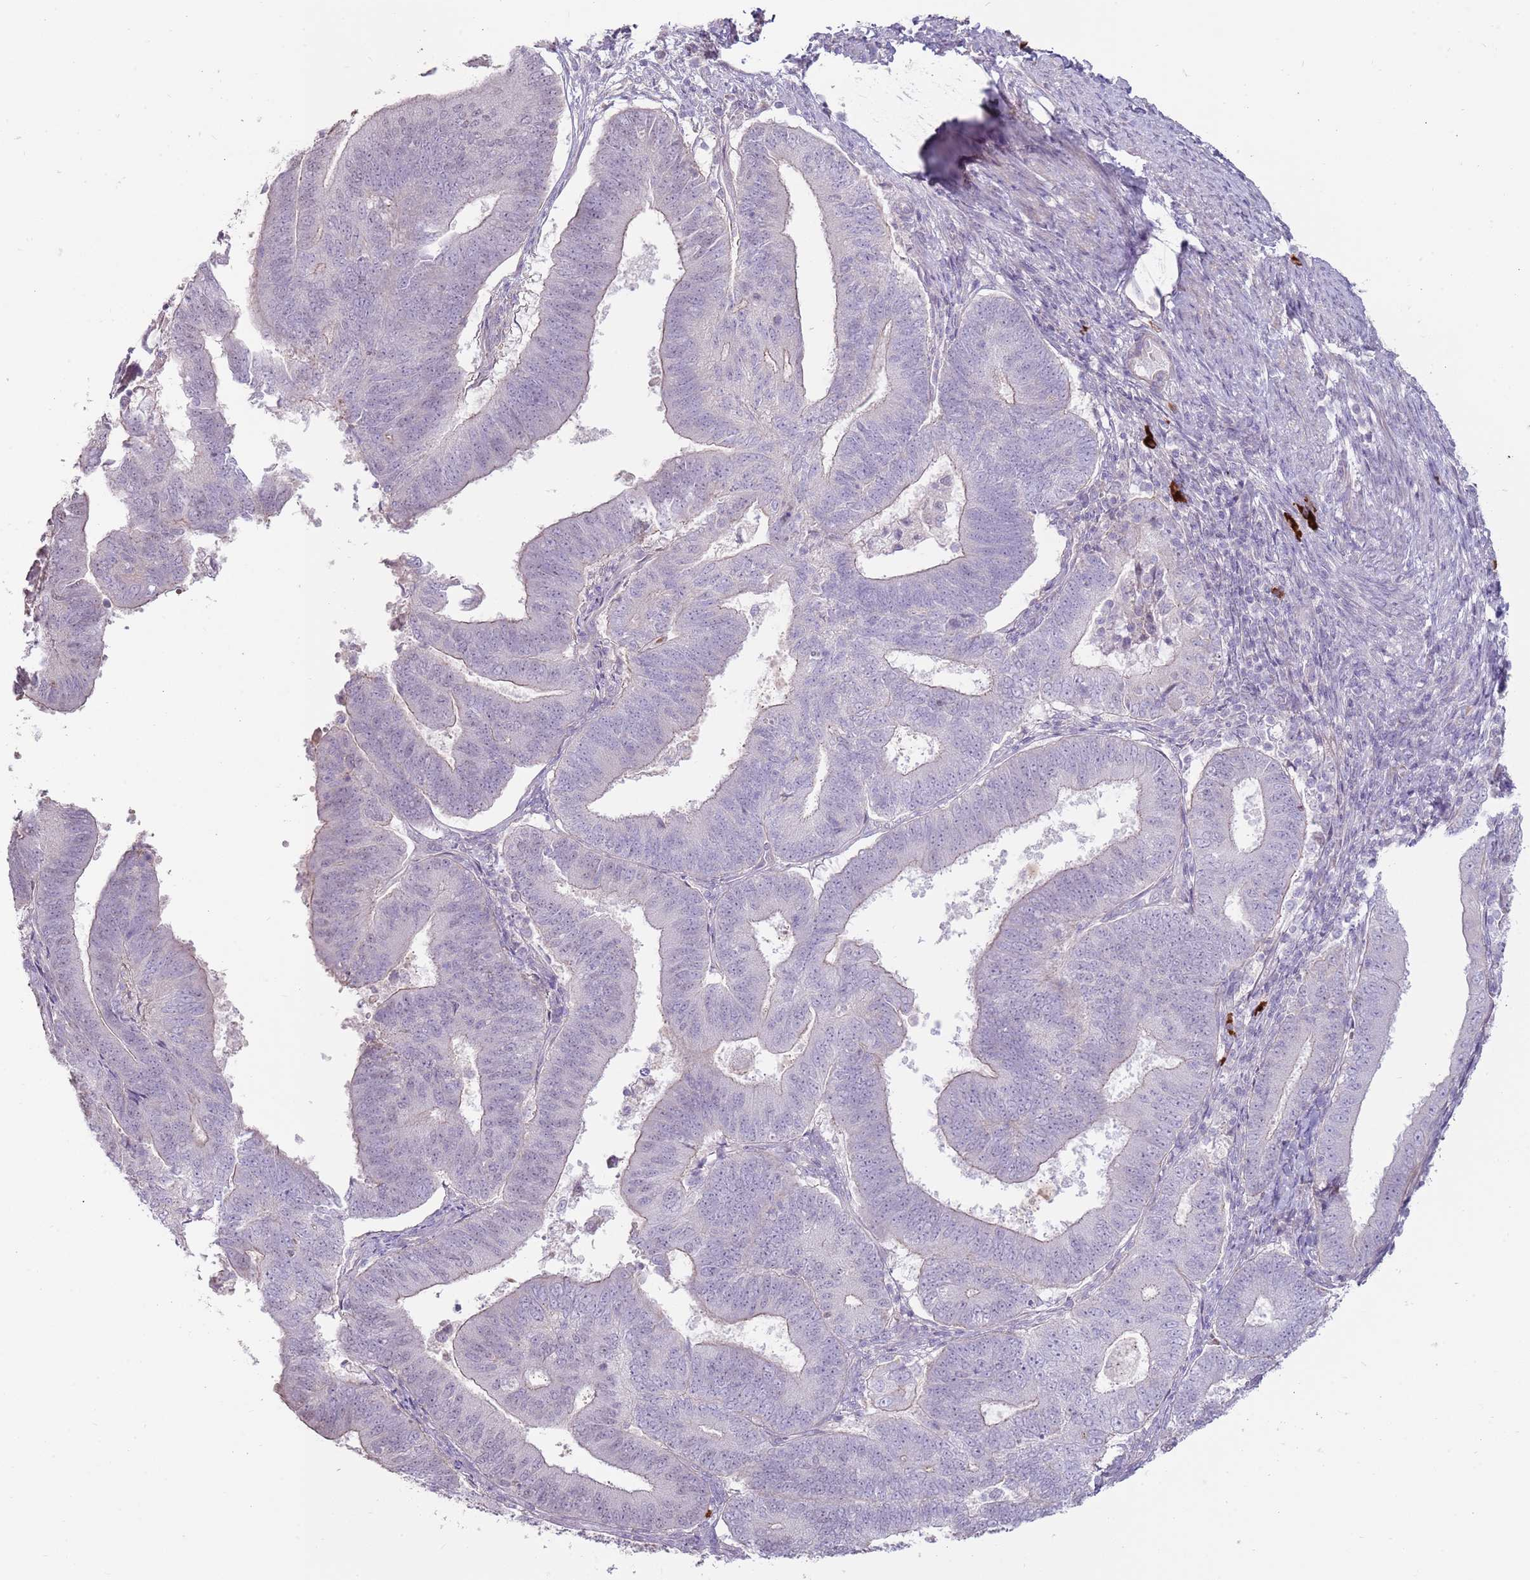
{"staining": {"intensity": "negative", "quantity": "none", "location": "none"}, "tissue": "endometrial cancer", "cell_type": "Tumor cells", "image_type": "cancer", "snomed": [{"axis": "morphology", "description": "Adenocarcinoma, NOS"}, {"axis": "topography", "description": "Endometrium"}], "caption": "Immunohistochemical staining of endometrial adenocarcinoma displays no significant staining in tumor cells. Nuclei are stained in blue.", "gene": "MCUB", "patient": {"sex": "female", "age": 70}}